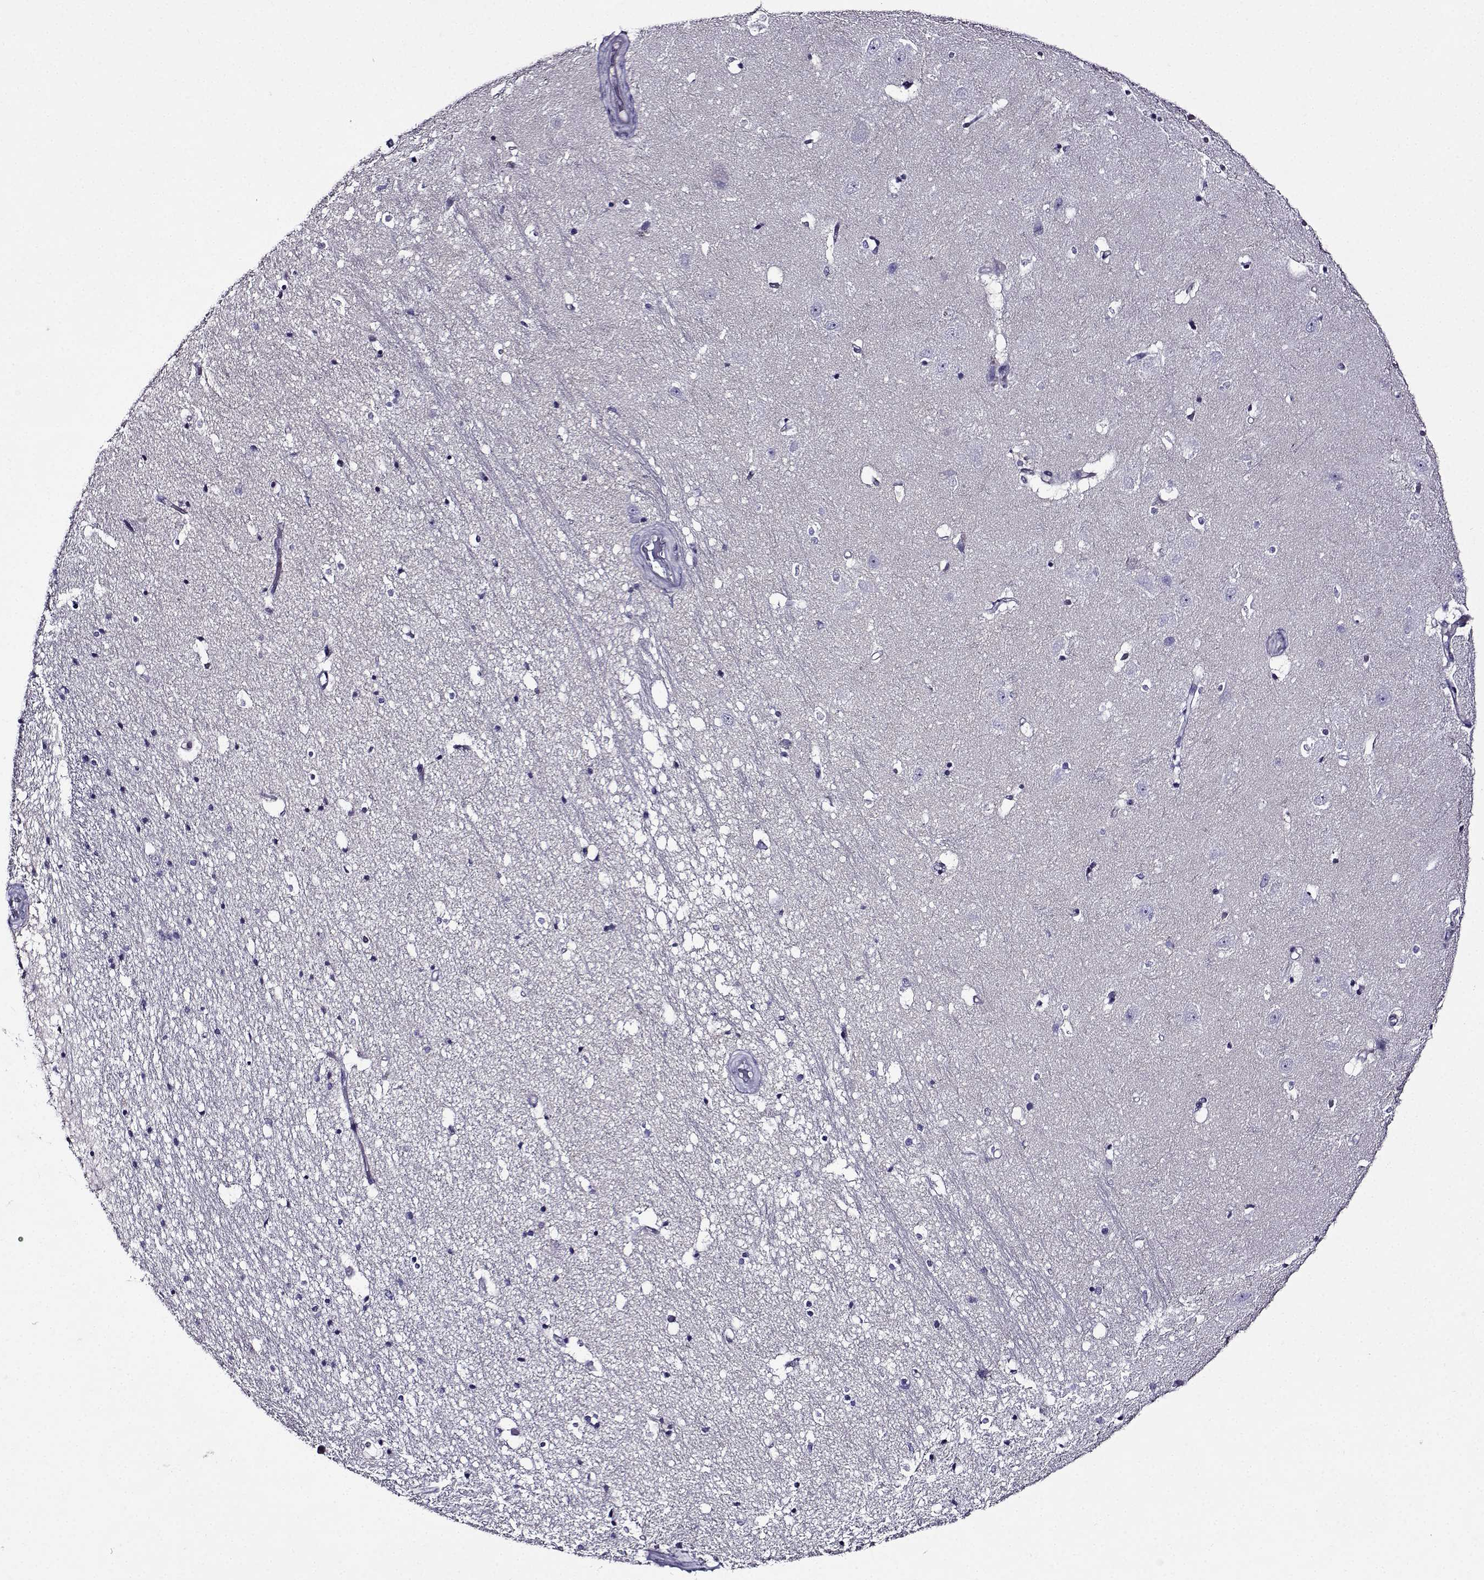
{"staining": {"intensity": "negative", "quantity": "none", "location": "none"}, "tissue": "hippocampus", "cell_type": "Glial cells", "image_type": "normal", "snomed": [{"axis": "morphology", "description": "Normal tissue, NOS"}, {"axis": "topography", "description": "Hippocampus"}], "caption": "Protein analysis of unremarkable hippocampus exhibits no significant expression in glial cells.", "gene": "TMEM266", "patient": {"sex": "male", "age": 44}}